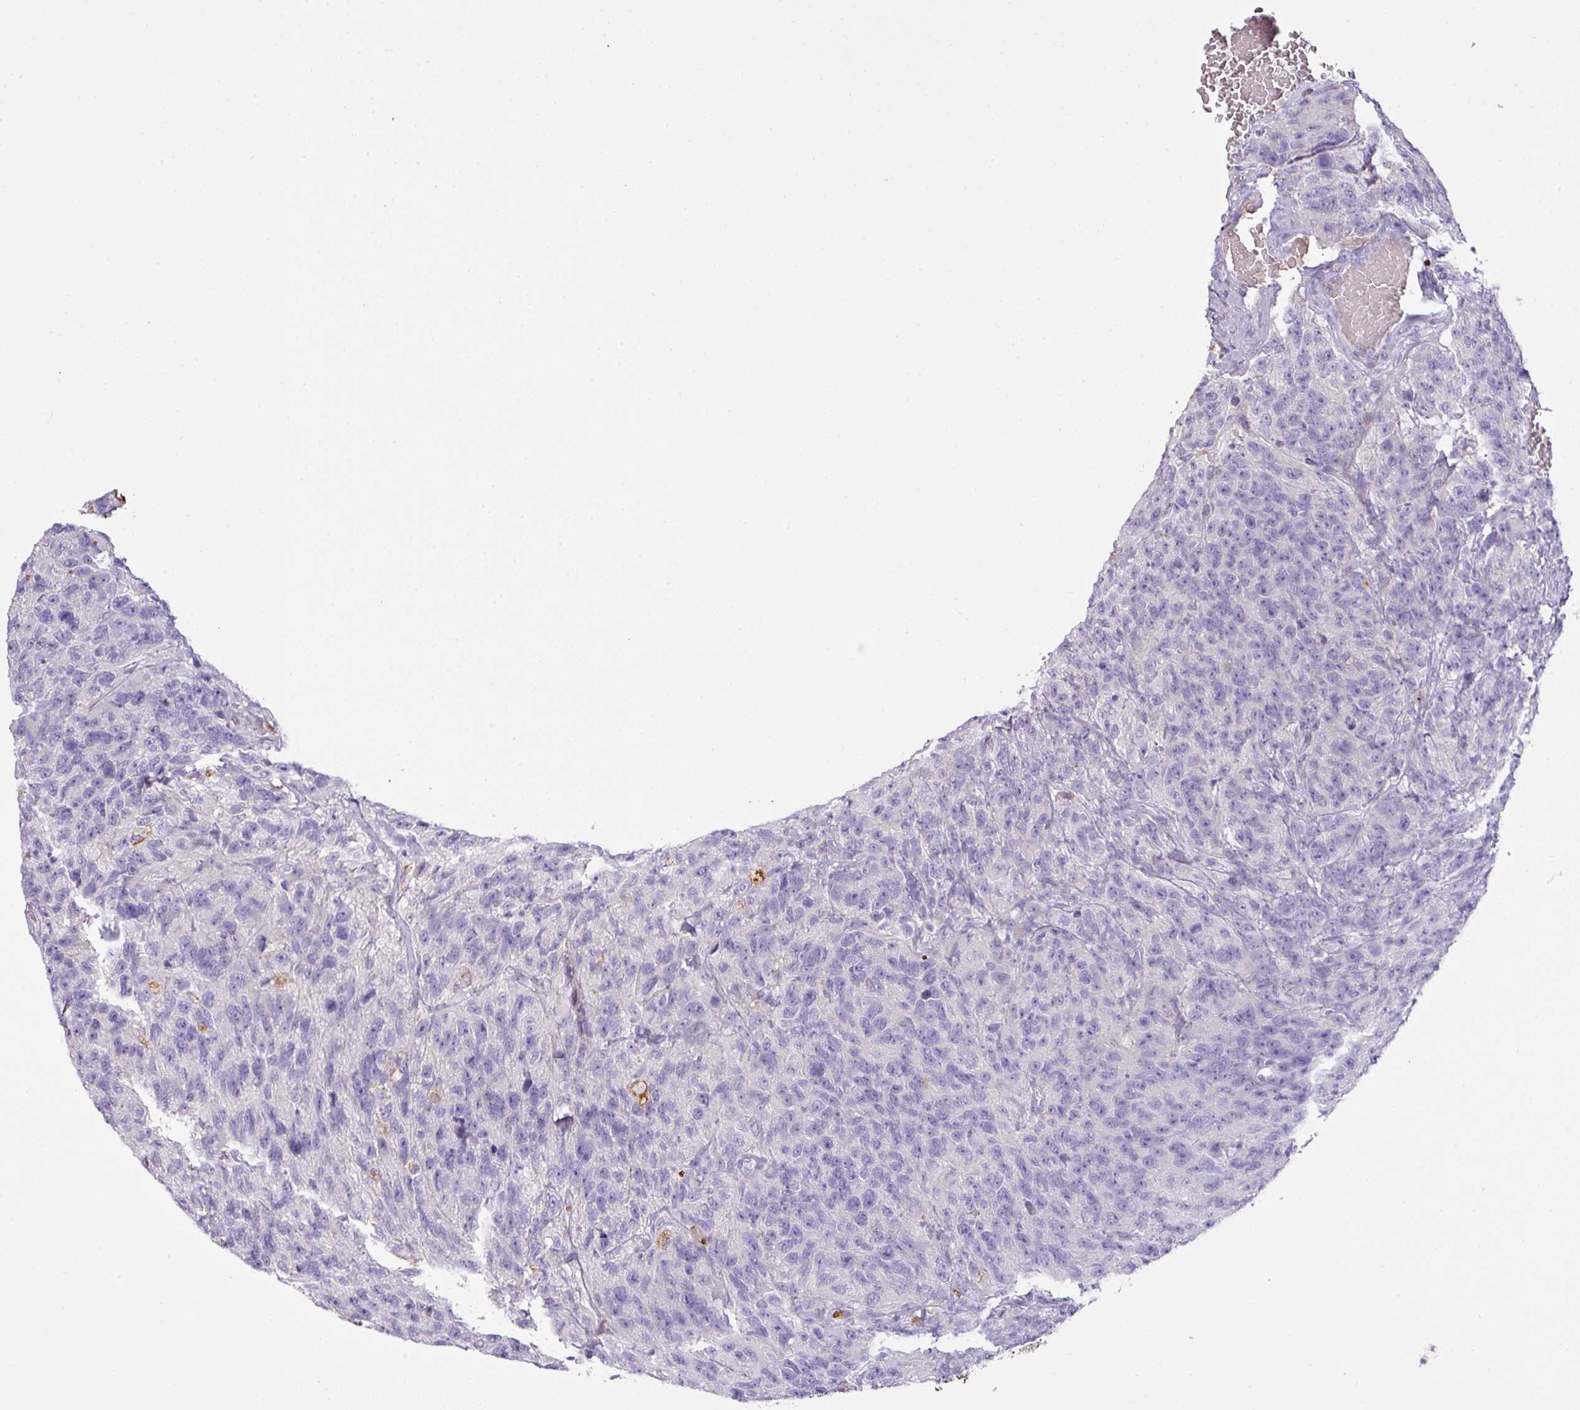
{"staining": {"intensity": "negative", "quantity": "none", "location": "none"}, "tissue": "glioma", "cell_type": "Tumor cells", "image_type": "cancer", "snomed": [{"axis": "morphology", "description": "Glioma, malignant, High grade"}, {"axis": "topography", "description": "Brain"}], "caption": "Immunohistochemistry histopathology image of human malignant high-grade glioma stained for a protein (brown), which demonstrates no expression in tumor cells. (Immunohistochemistry (ihc), brightfield microscopy, high magnification).", "gene": "OR6C6", "patient": {"sex": "male", "age": 69}}